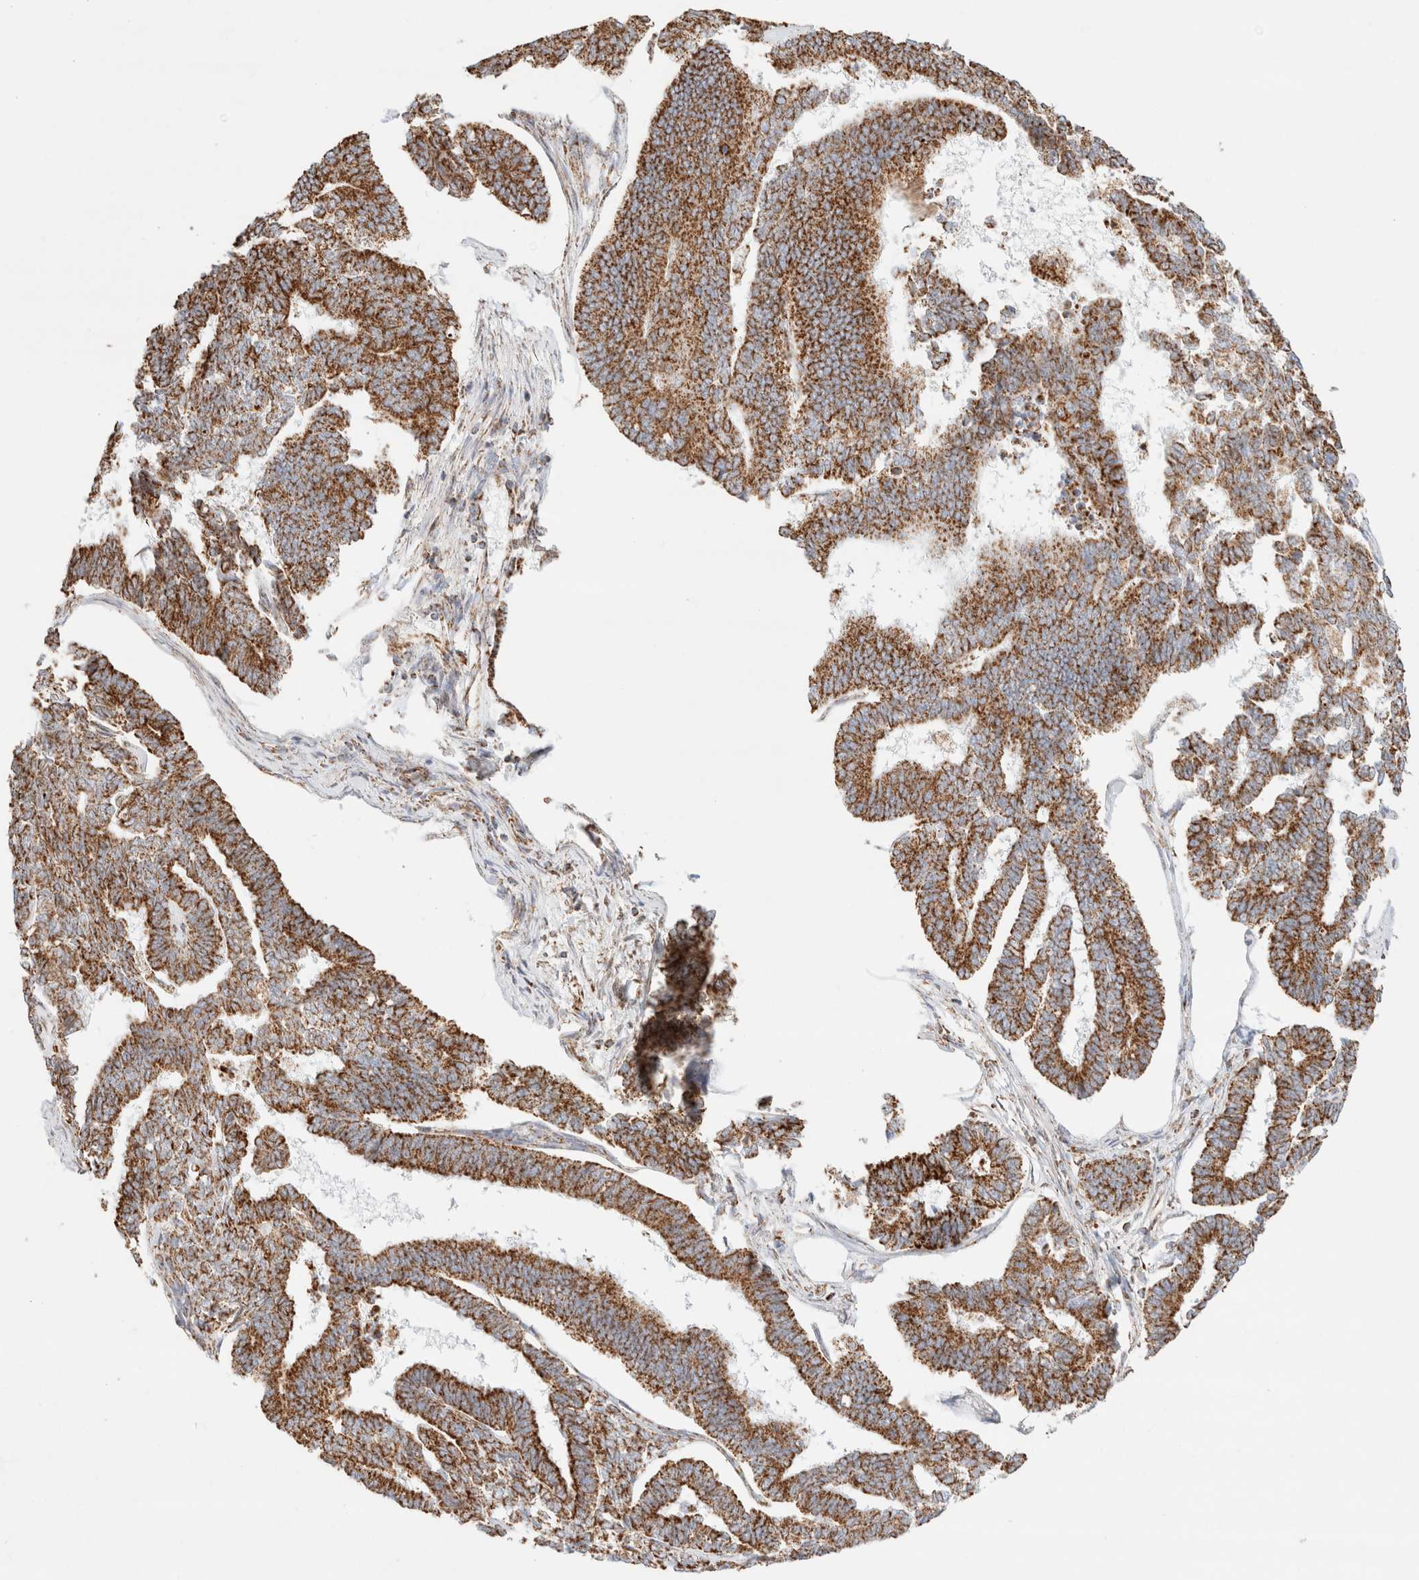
{"staining": {"intensity": "strong", "quantity": ">75%", "location": "cytoplasmic/membranous"}, "tissue": "endometrial cancer", "cell_type": "Tumor cells", "image_type": "cancer", "snomed": [{"axis": "morphology", "description": "Adenocarcinoma, NOS"}, {"axis": "topography", "description": "Endometrium"}], "caption": "IHC (DAB (3,3'-diaminobenzidine)) staining of adenocarcinoma (endometrial) shows strong cytoplasmic/membranous protein positivity in approximately >75% of tumor cells.", "gene": "PHB2", "patient": {"sex": "female", "age": 70}}